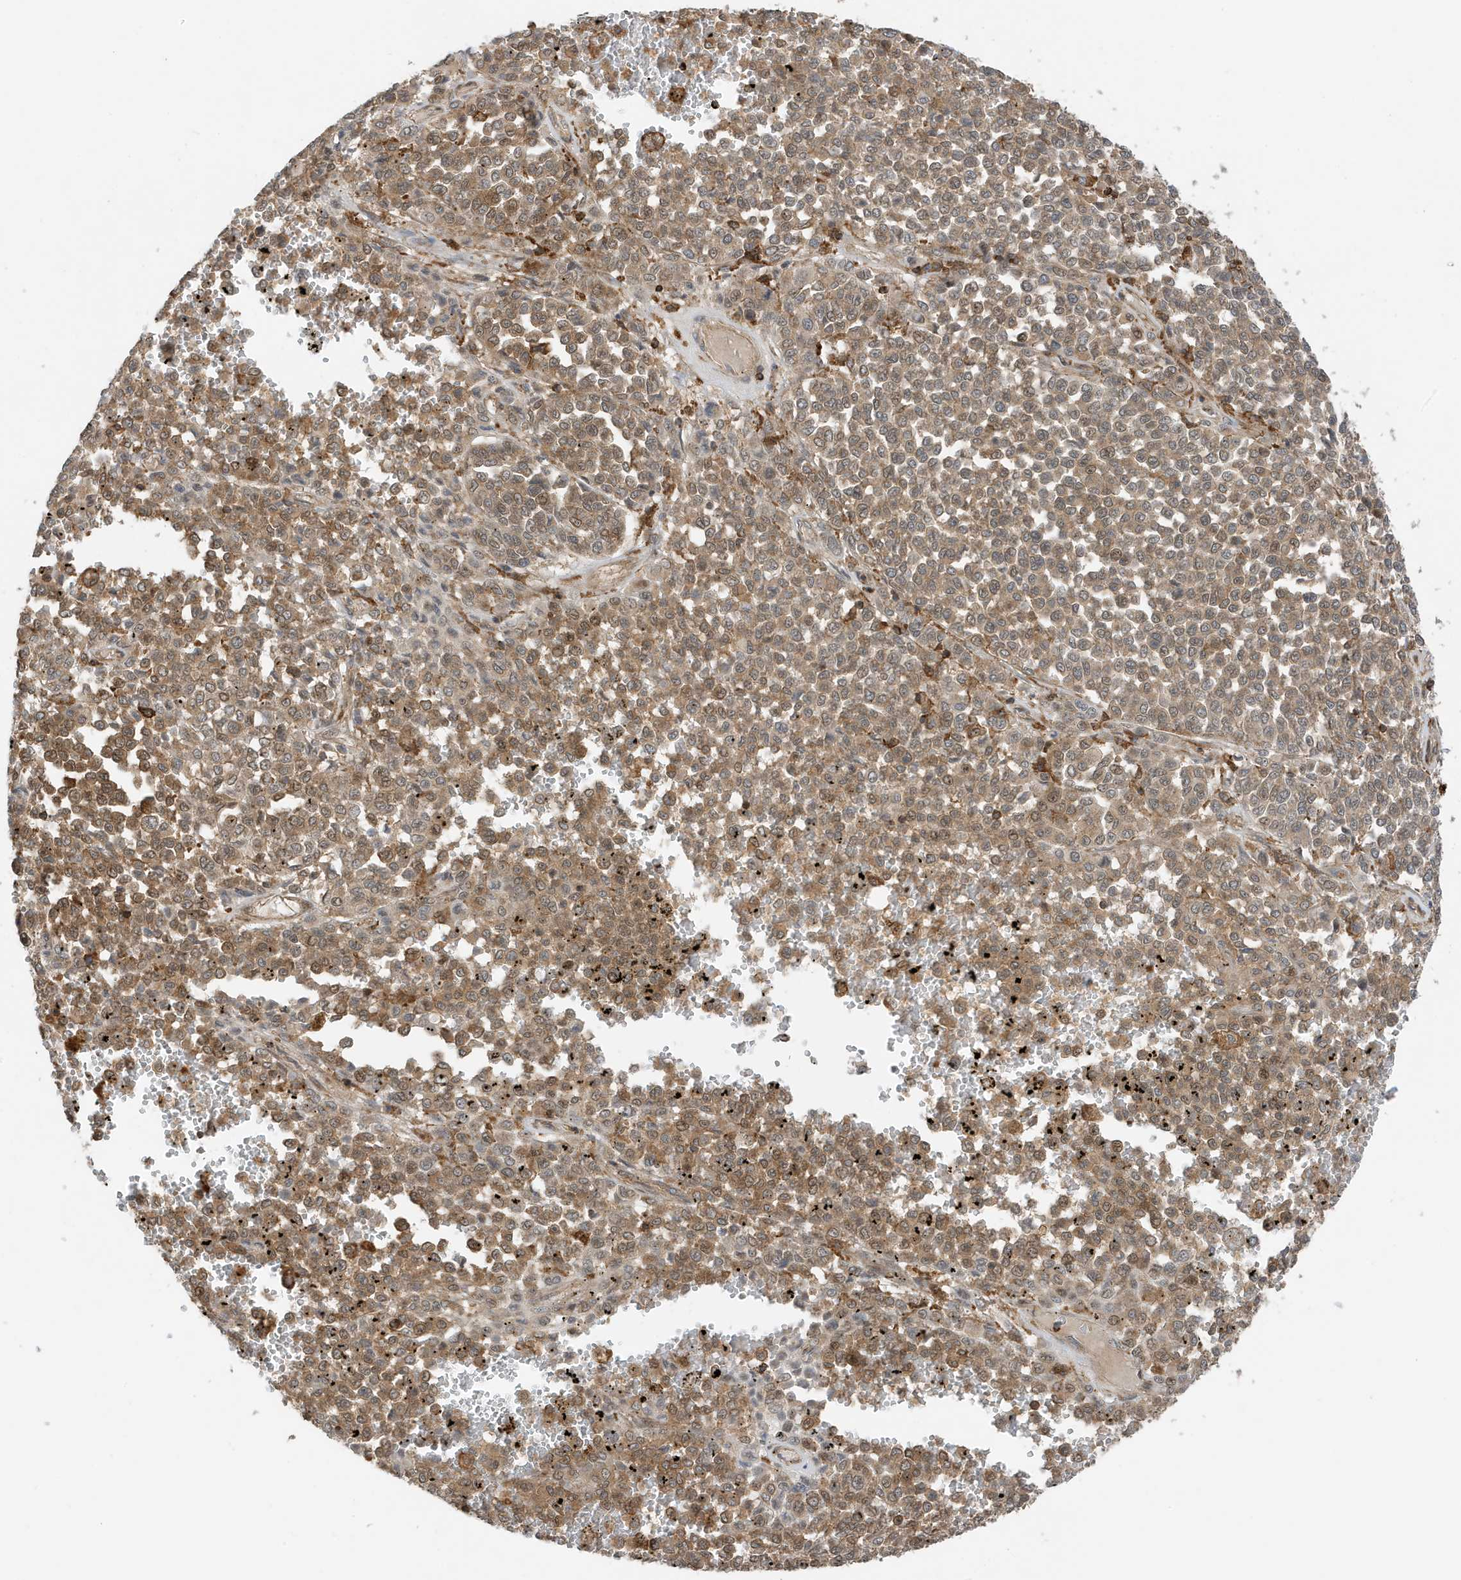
{"staining": {"intensity": "moderate", "quantity": ">75%", "location": "cytoplasmic/membranous,nuclear"}, "tissue": "melanoma", "cell_type": "Tumor cells", "image_type": "cancer", "snomed": [{"axis": "morphology", "description": "Malignant melanoma, Metastatic site"}, {"axis": "topography", "description": "Pancreas"}], "caption": "An IHC micrograph of tumor tissue is shown. Protein staining in brown shows moderate cytoplasmic/membranous and nuclear positivity in melanoma within tumor cells. (IHC, brightfield microscopy, high magnification).", "gene": "TATDN3", "patient": {"sex": "female", "age": 30}}